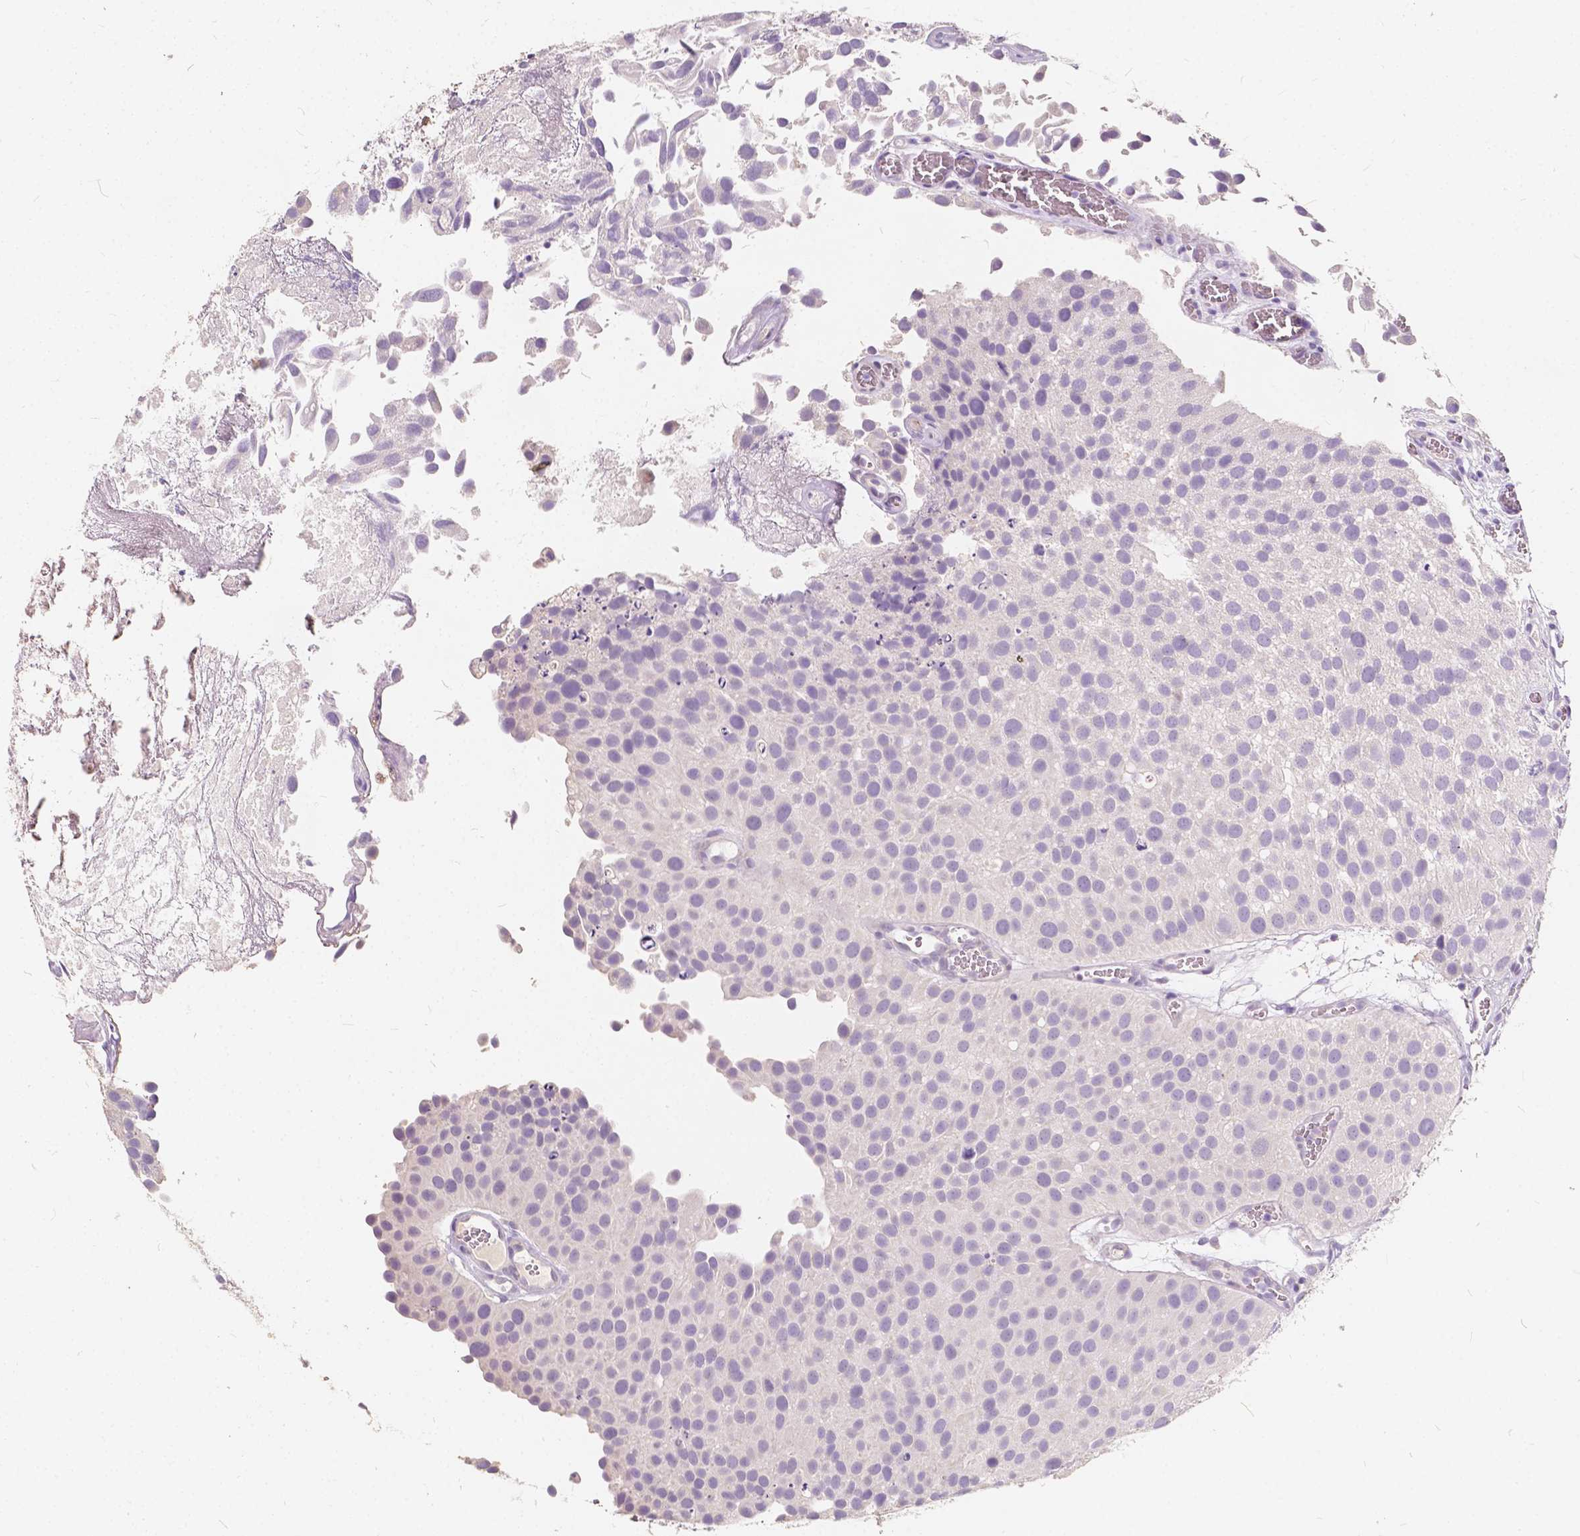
{"staining": {"intensity": "negative", "quantity": "none", "location": "none"}, "tissue": "urothelial cancer", "cell_type": "Tumor cells", "image_type": "cancer", "snomed": [{"axis": "morphology", "description": "Urothelial carcinoma, Low grade"}, {"axis": "topography", "description": "Urinary bladder"}], "caption": "A photomicrograph of urothelial carcinoma (low-grade) stained for a protein demonstrates no brown staining in tumor cells.", "gene": "SLC7A8", "patient": {"sex": "female", "age": 69}}